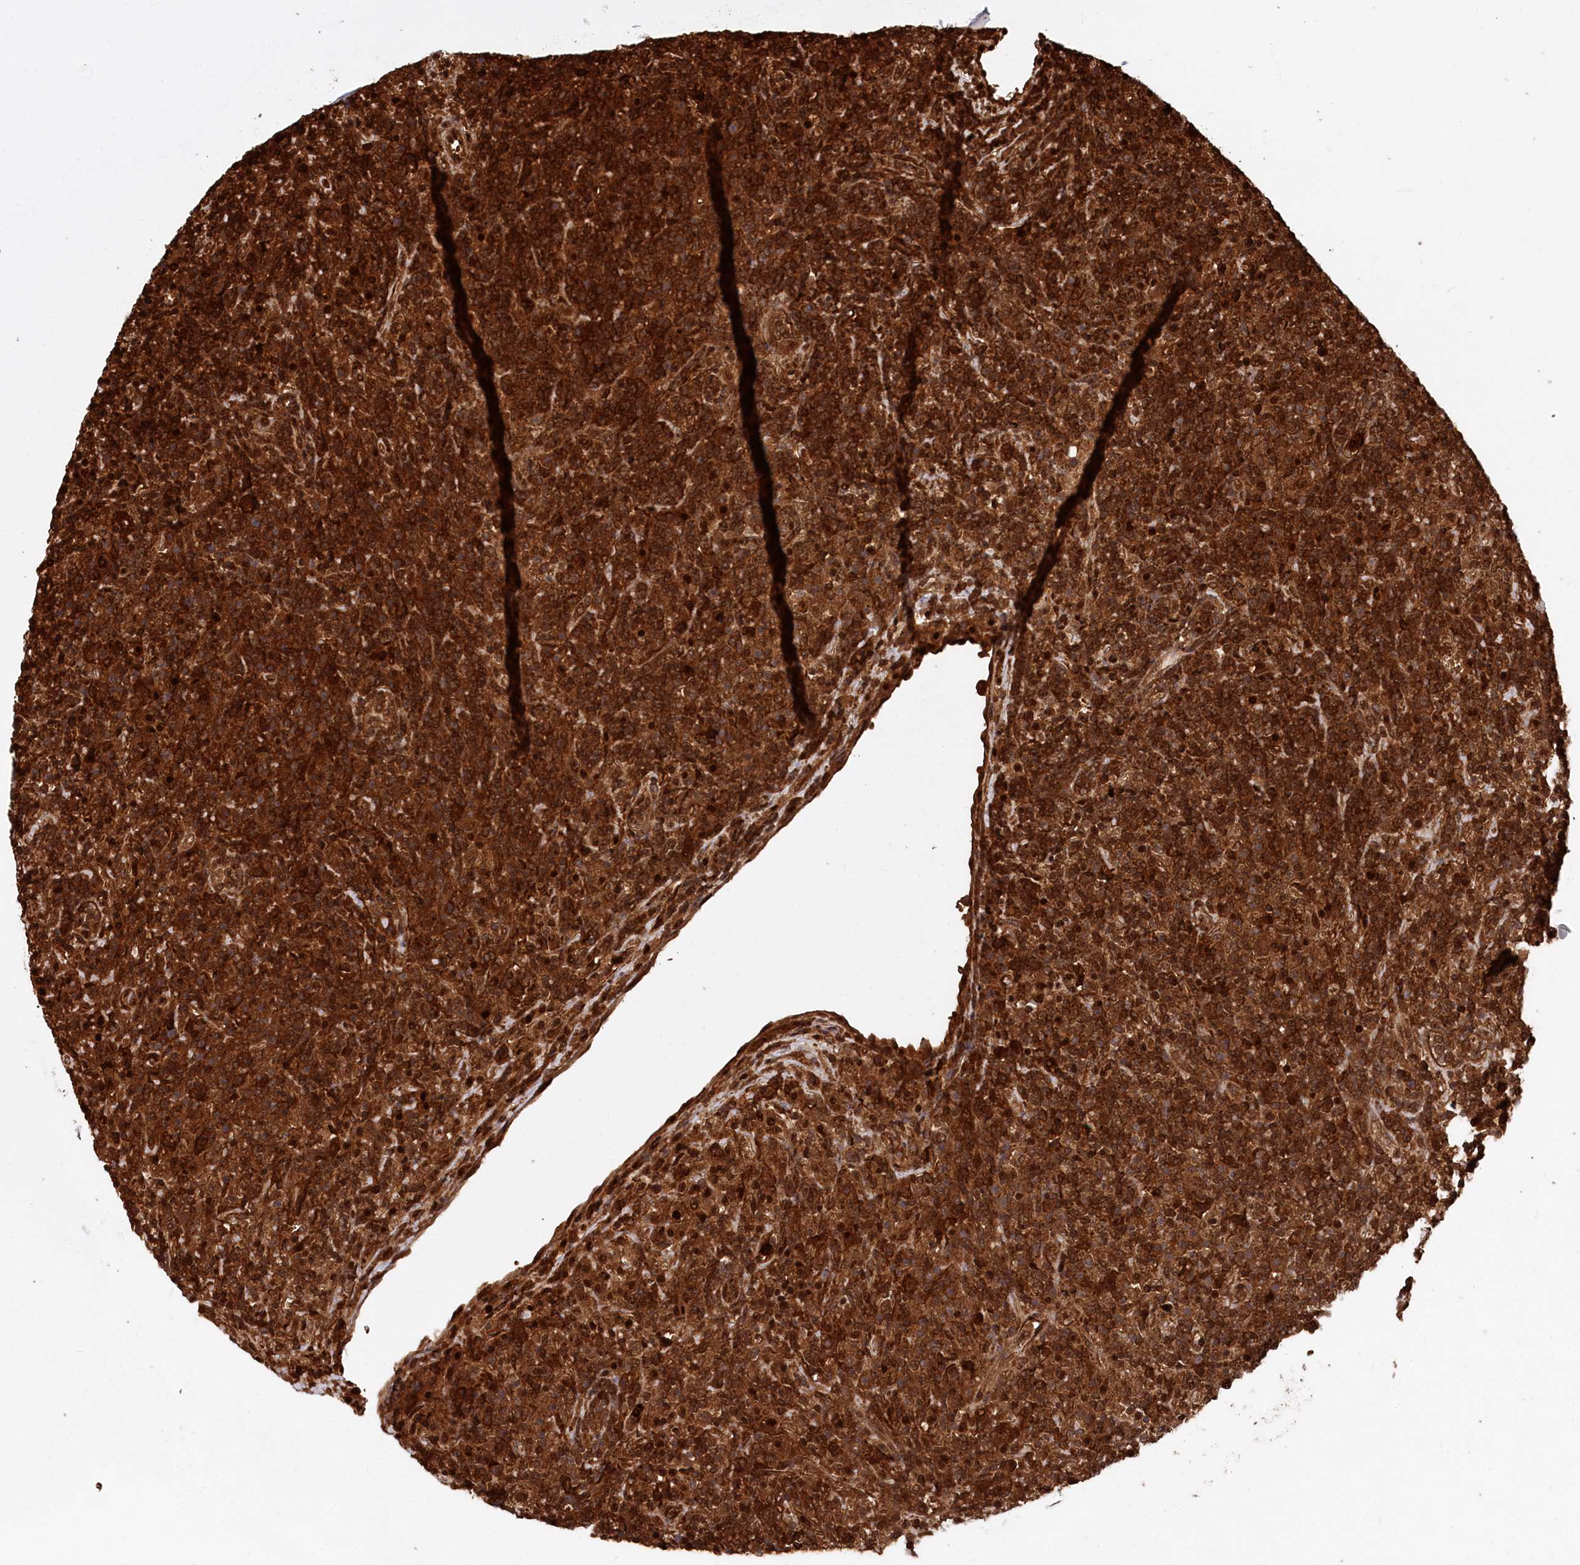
{"staining": {"intensity": "strong", "quantity": ">75%", "location": "cytoplasmic/membranous"}, "tissue": "lymphoma", "cell_type": "Tumor cells", "image_type": "cancer", "snomed": [{"axis": "morphology", "description": "Hodgkin's disease, NOS"}, {"axis": "topography", "description": "Lymph node"}], "caption": "IHC photomicrograph of Hodgkin's disease stained for a protein (brown), which exhibits high levels of strong cytoplasmic/membranous staining in approximately >75% of tumor cells.", "gene": "LSG1", "patient": {"sex": "male", "age": 70}}